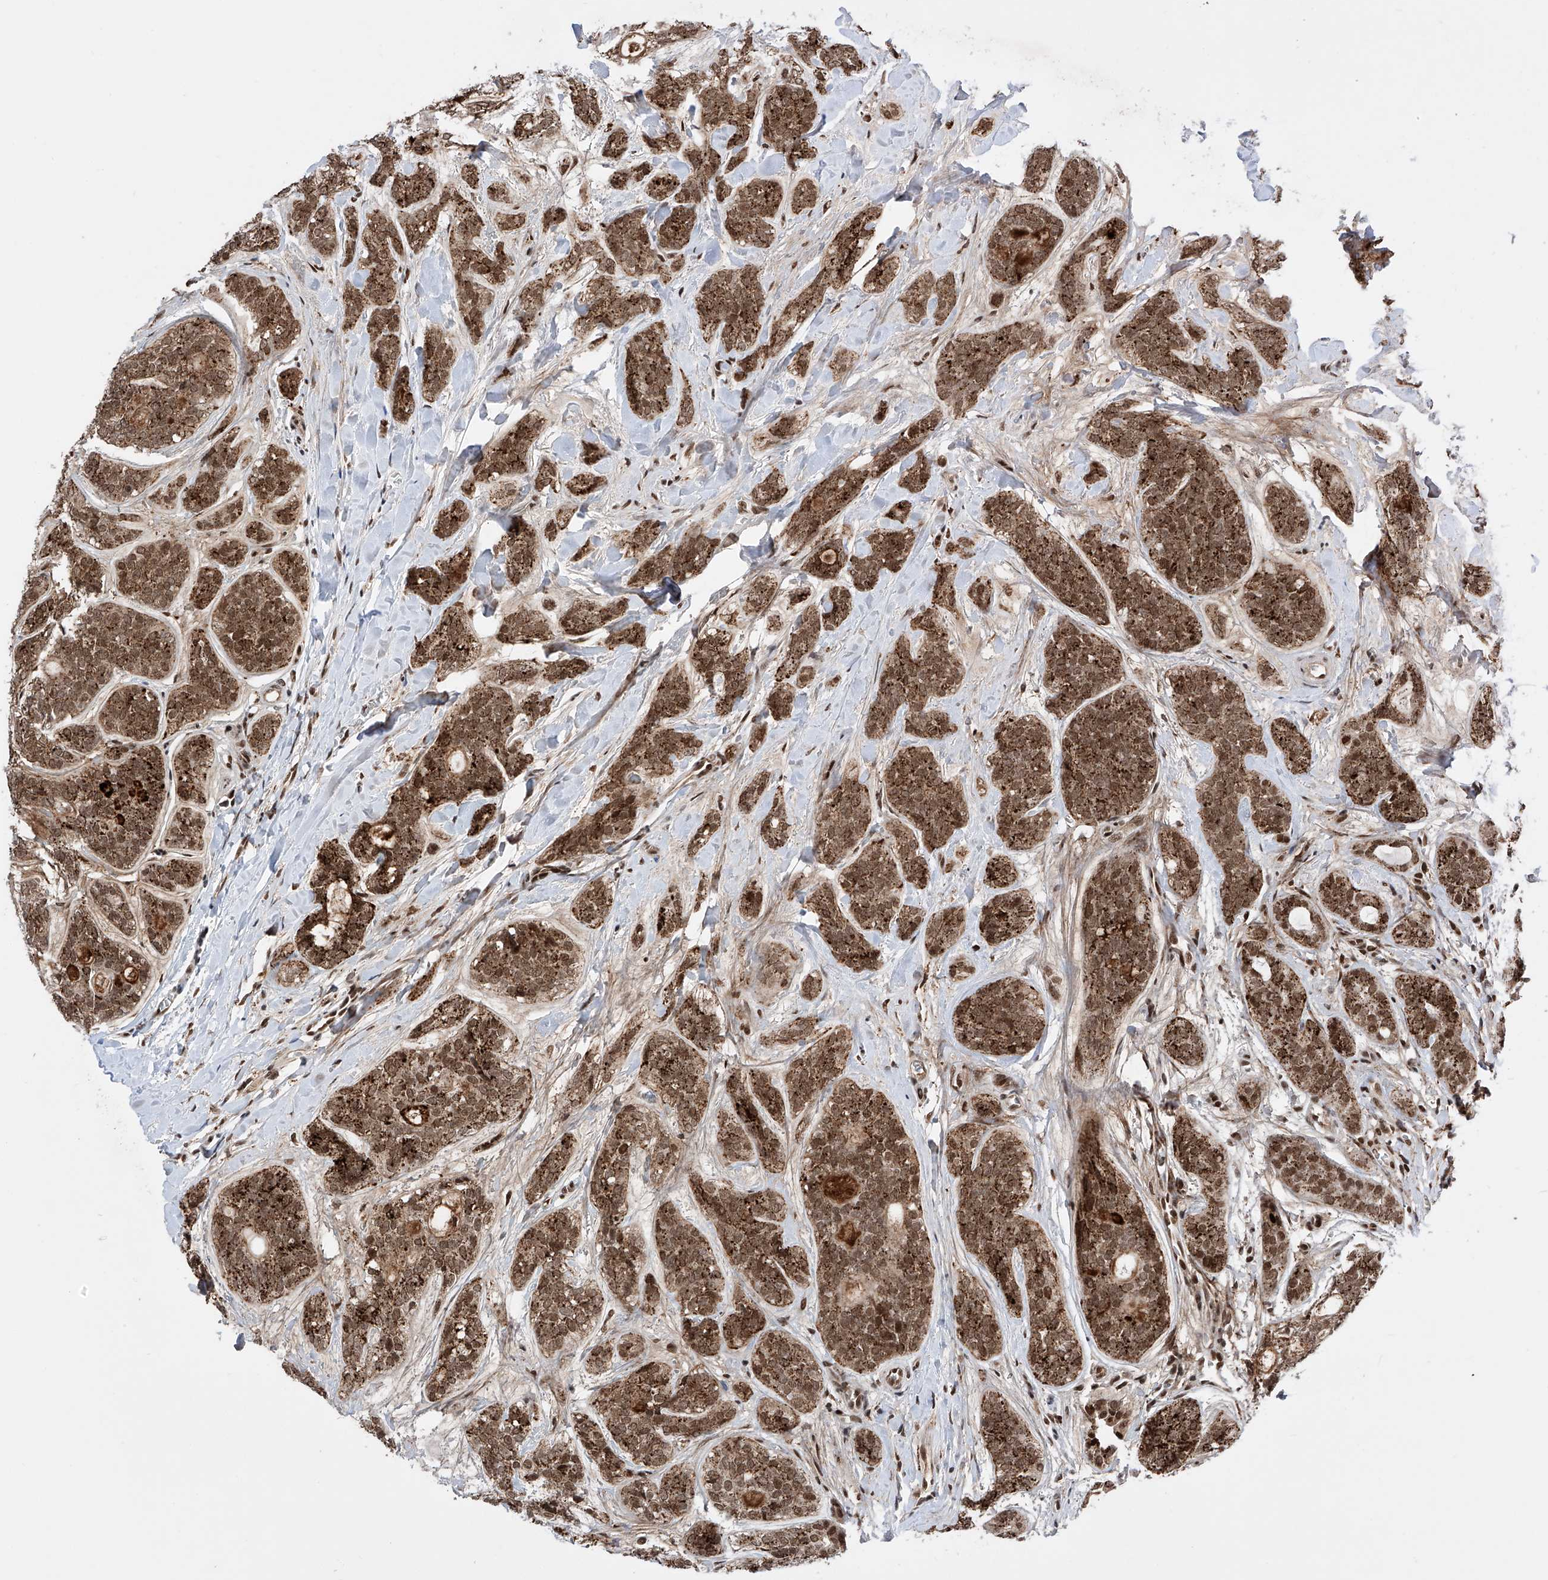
{"staining": {"intensity": "moderate", "quantity": ">75%", "location": "cytoplasmic/membranous,nuclear"}, "tissue": "head and neck cancer", "cell_type": "Tumor cells", "image_type": "cancer", "snomed": [{"axis": "morphology", "description": "Adenocarcinoma, NOS"}, {"axis": "topography", "description": "Head-Neck"}], "caption": "Head and neck cancer tissue reveals moderate cytoplasmic/membranous and nuclear positivity in approximately >75% of tumor cells, visualized by immunohistochemistry.", "gene": "ZNF280D", "patient": {"sex": "male", "age": 66}}